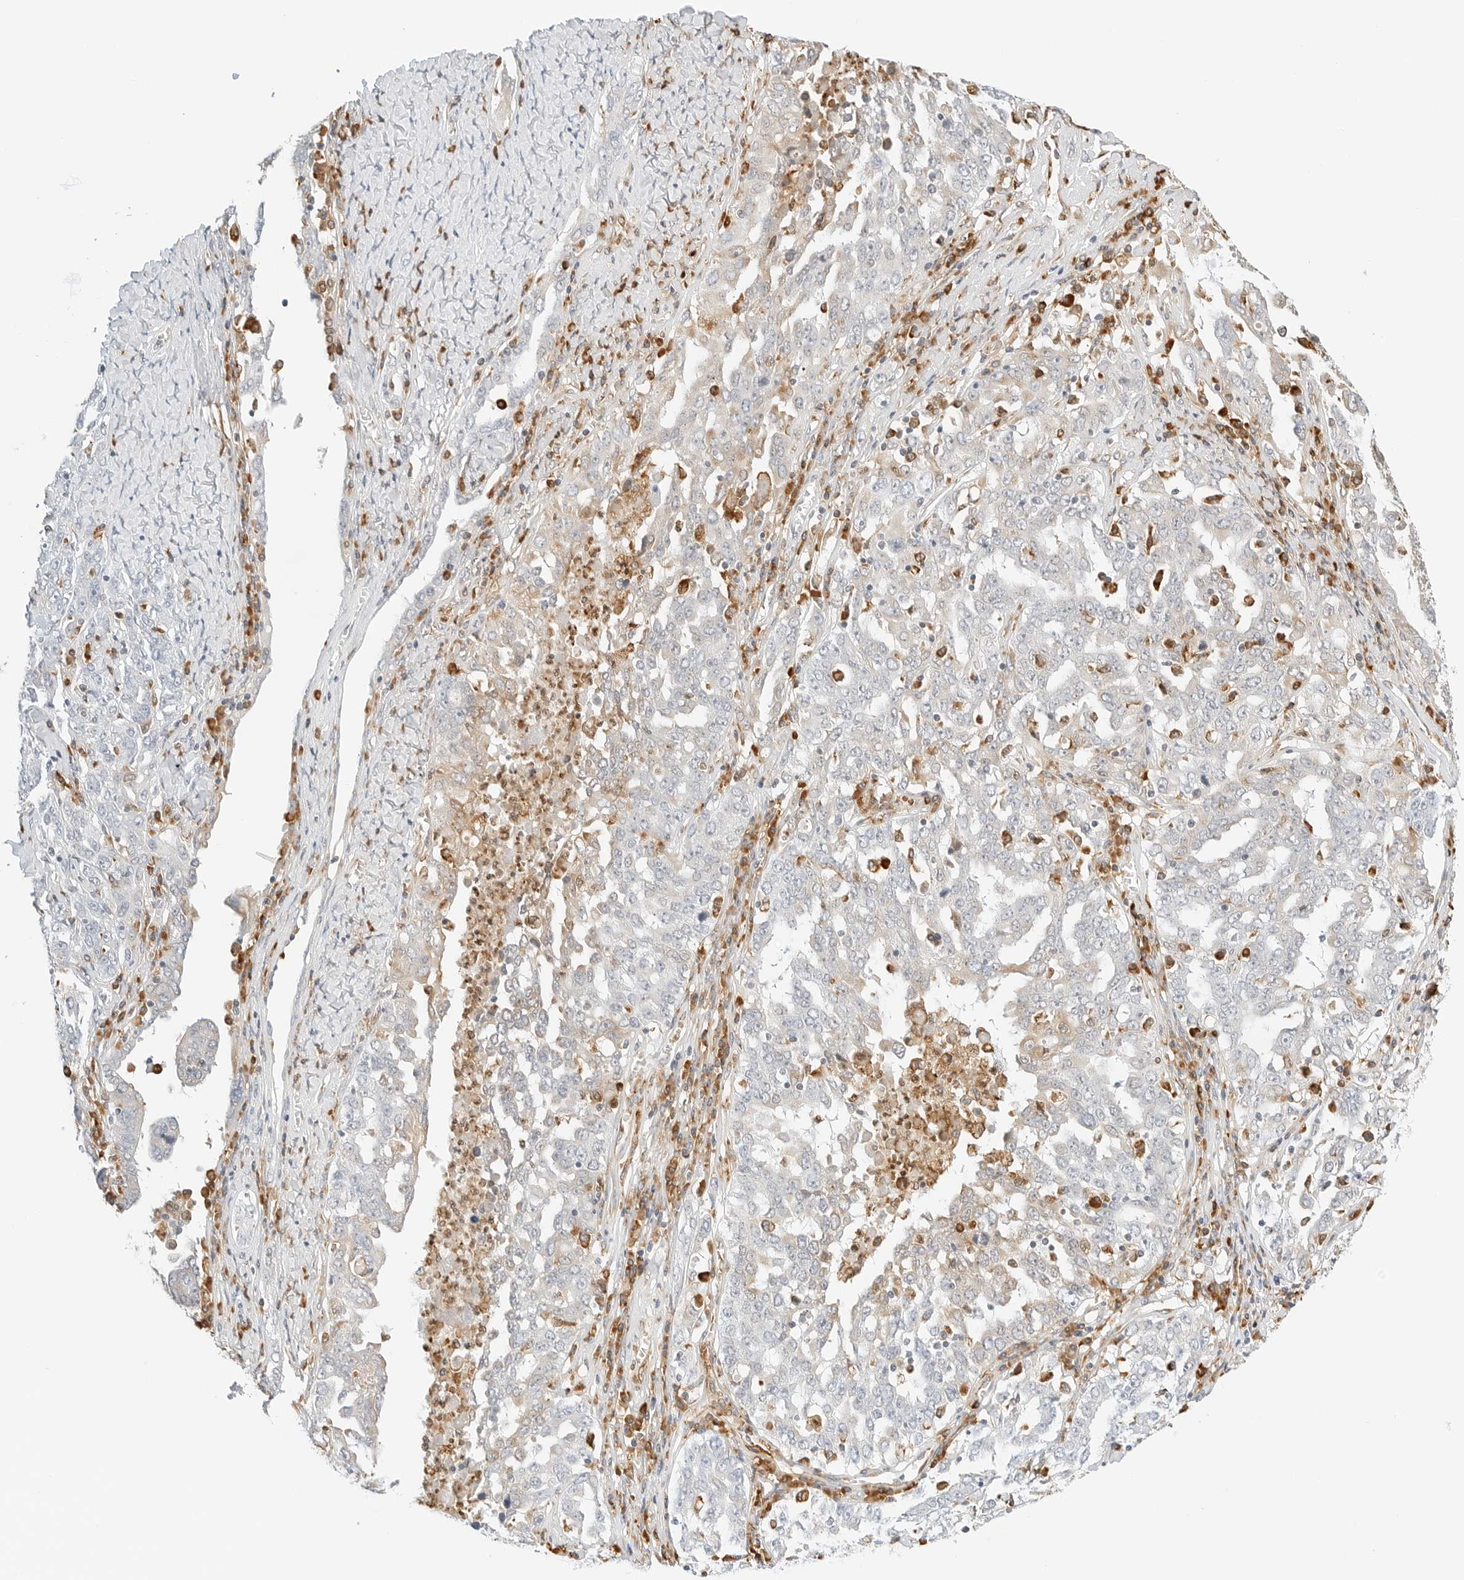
{"staining": {"intensity": "negative", "quantity": "none", "location": "none"}, "tissue": "ovarian cancer", "cell_type": "Tumor cells", "image_type": "cancer", "snomed": [{"axis": "morphology", "description": "Carcinoma, endometroid"}, {"axis": "topography", "description": "Ovary"}], "caption": "IHC of human ovarian cancer exhibits no staining in tumor cells. (Stains: DAB IHC with hematoxylin counter stain, Microscopy: brightfield microscopy at high magnification).", "gene": "THEM4", "patient": {"sex": "female", "age": 62}}